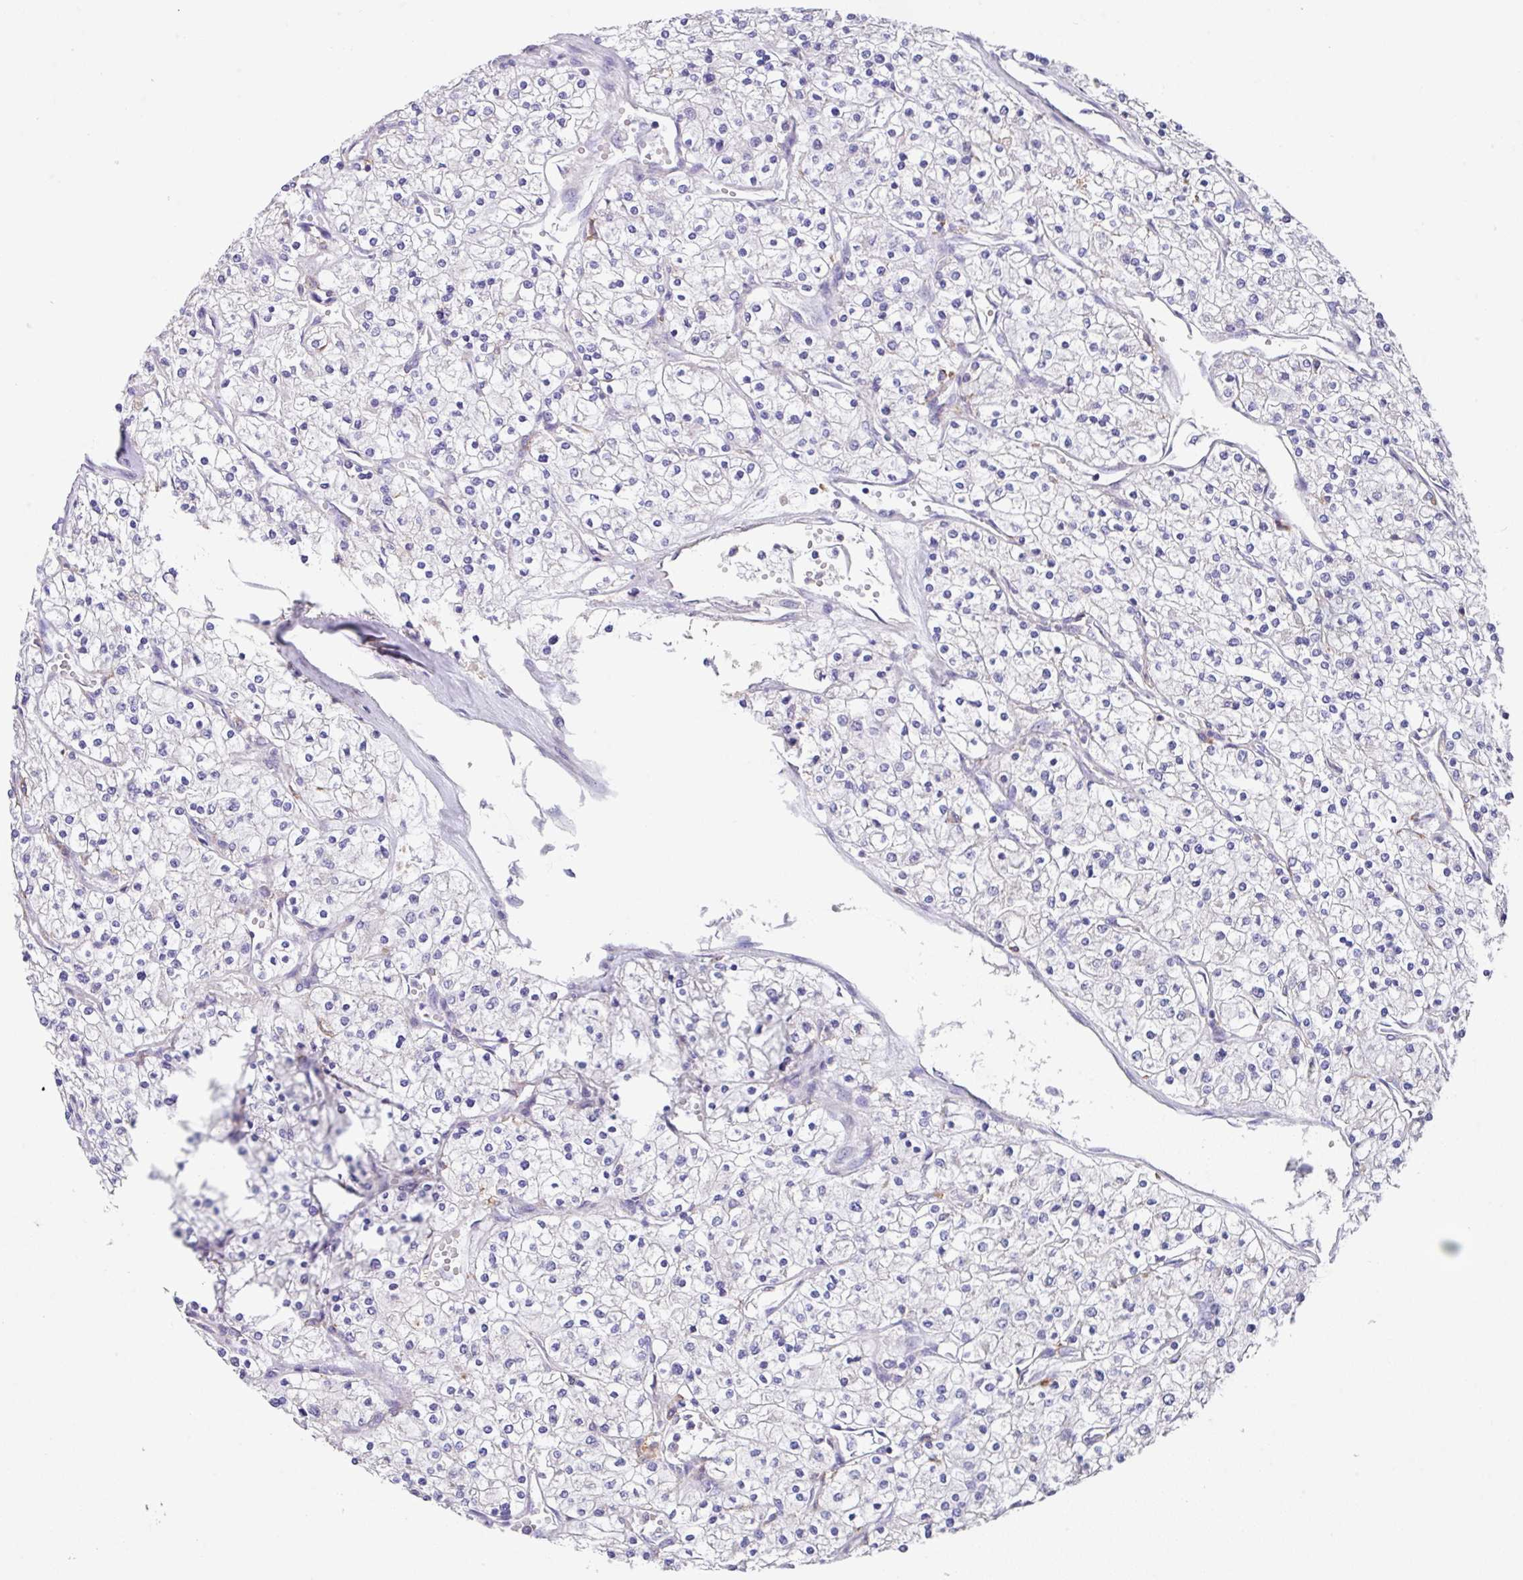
{"staining": {"intensity": "negative", "quantity": "none", "location": "none"}, "tissue": "renal cancer", "cell_type": "Tumor cells", "image_type": "cancer", "snomed": [{"axis": "morphology", "description": "Adenocarcinoma, NOS"}, {"axis": "topography", "description": "Kidney"}], "caption": "Tumor cells show no significant staining in renal cancer.", "gene": "EIF4B", "patient": {"sex": "male", "age": 80}}